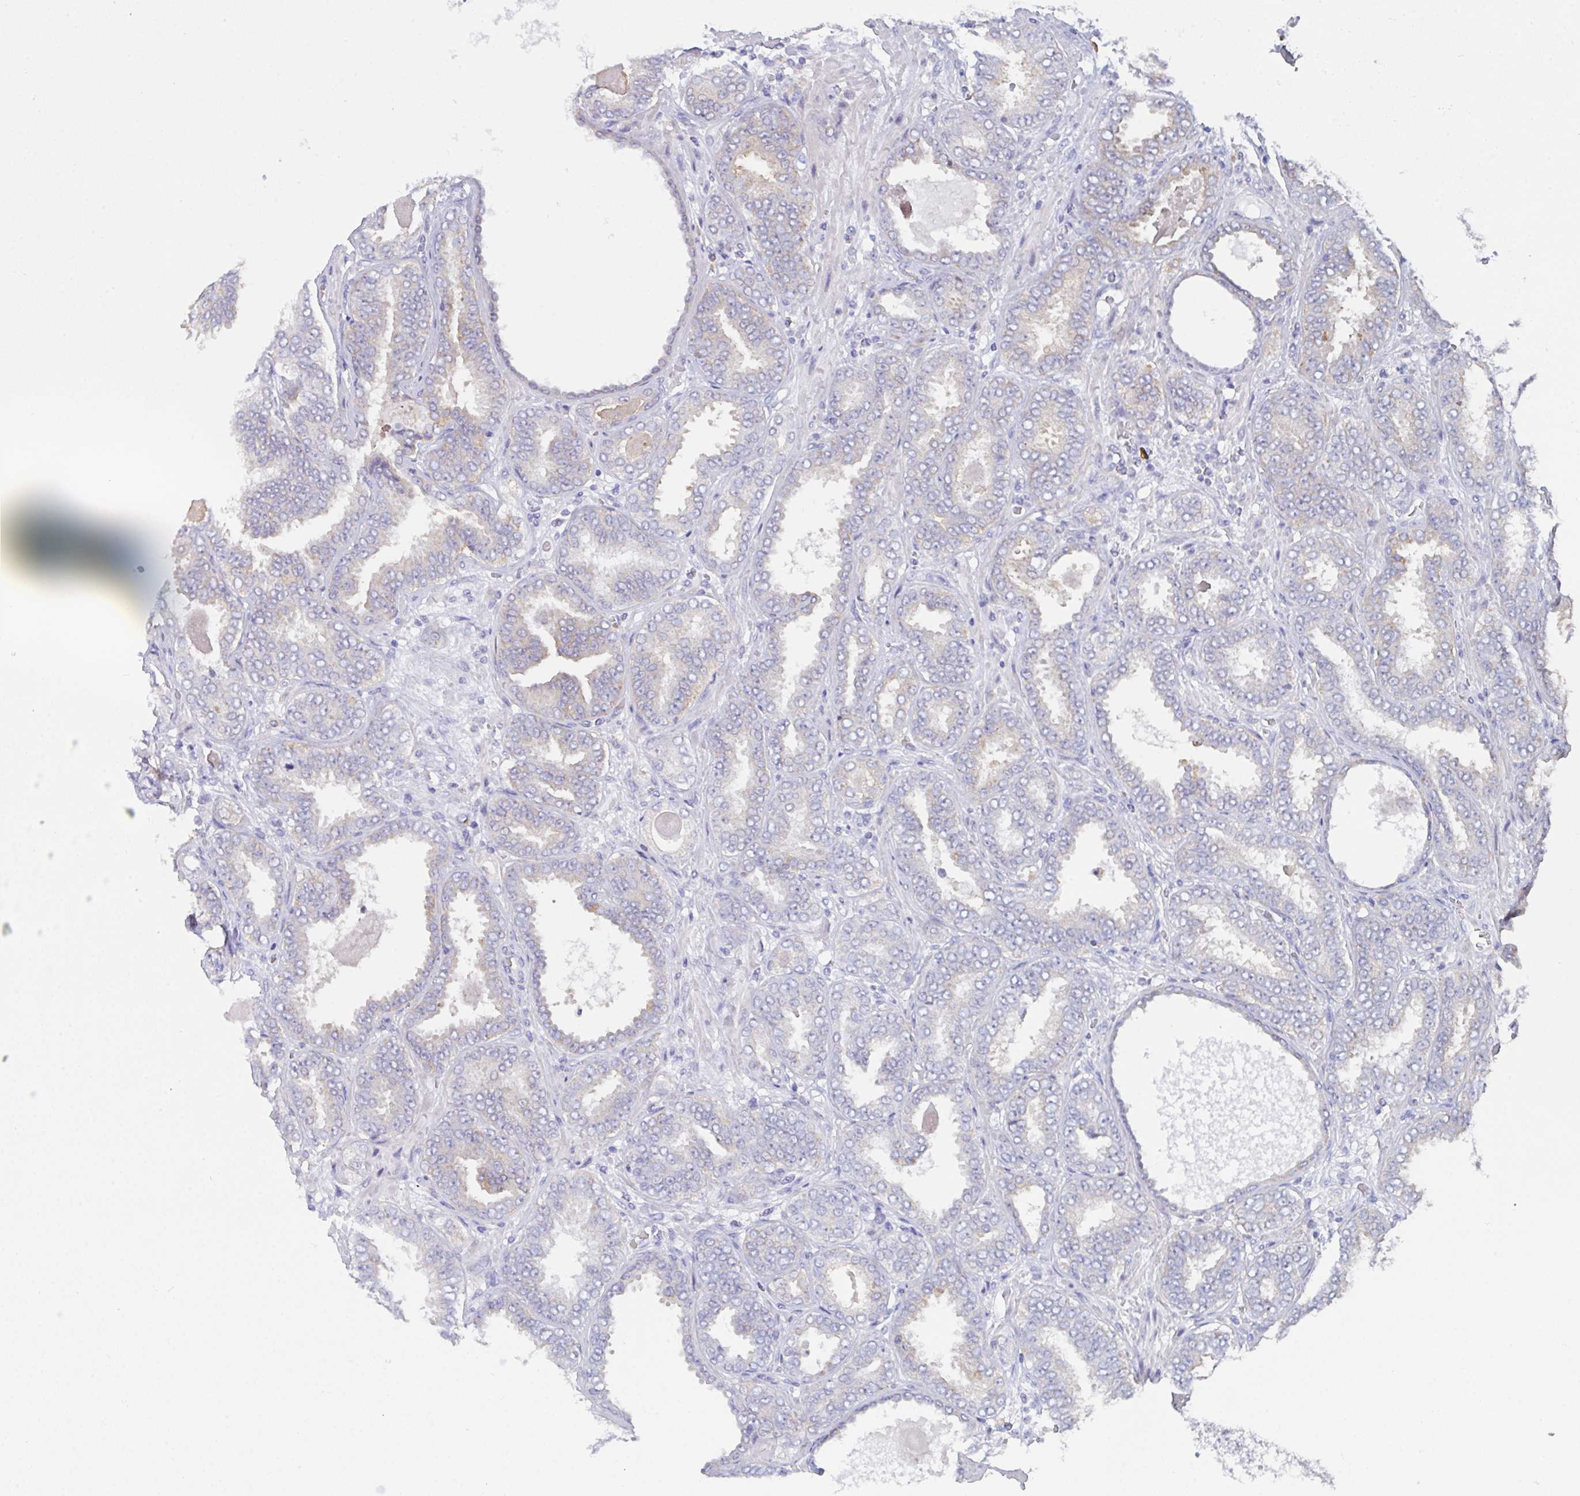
{"staining": {"intensity": "negative", "quantity": "none", "location": "none"}, "tissue": "prostate cancer", "cell_type": "Tumor cells", "image_type": "cancer", "snomed": [{"axis": "morphology", "description": "Adenocarcinoma, High grade"}, {"axis": "topography", "description": "Prostate"}], "caption": "Prostate cancer was stained to show a protein in brown. There is no significant expression in tumor cells.", "gene": "TFAP2C", "patient": {"sex": "male", "age": 72}}